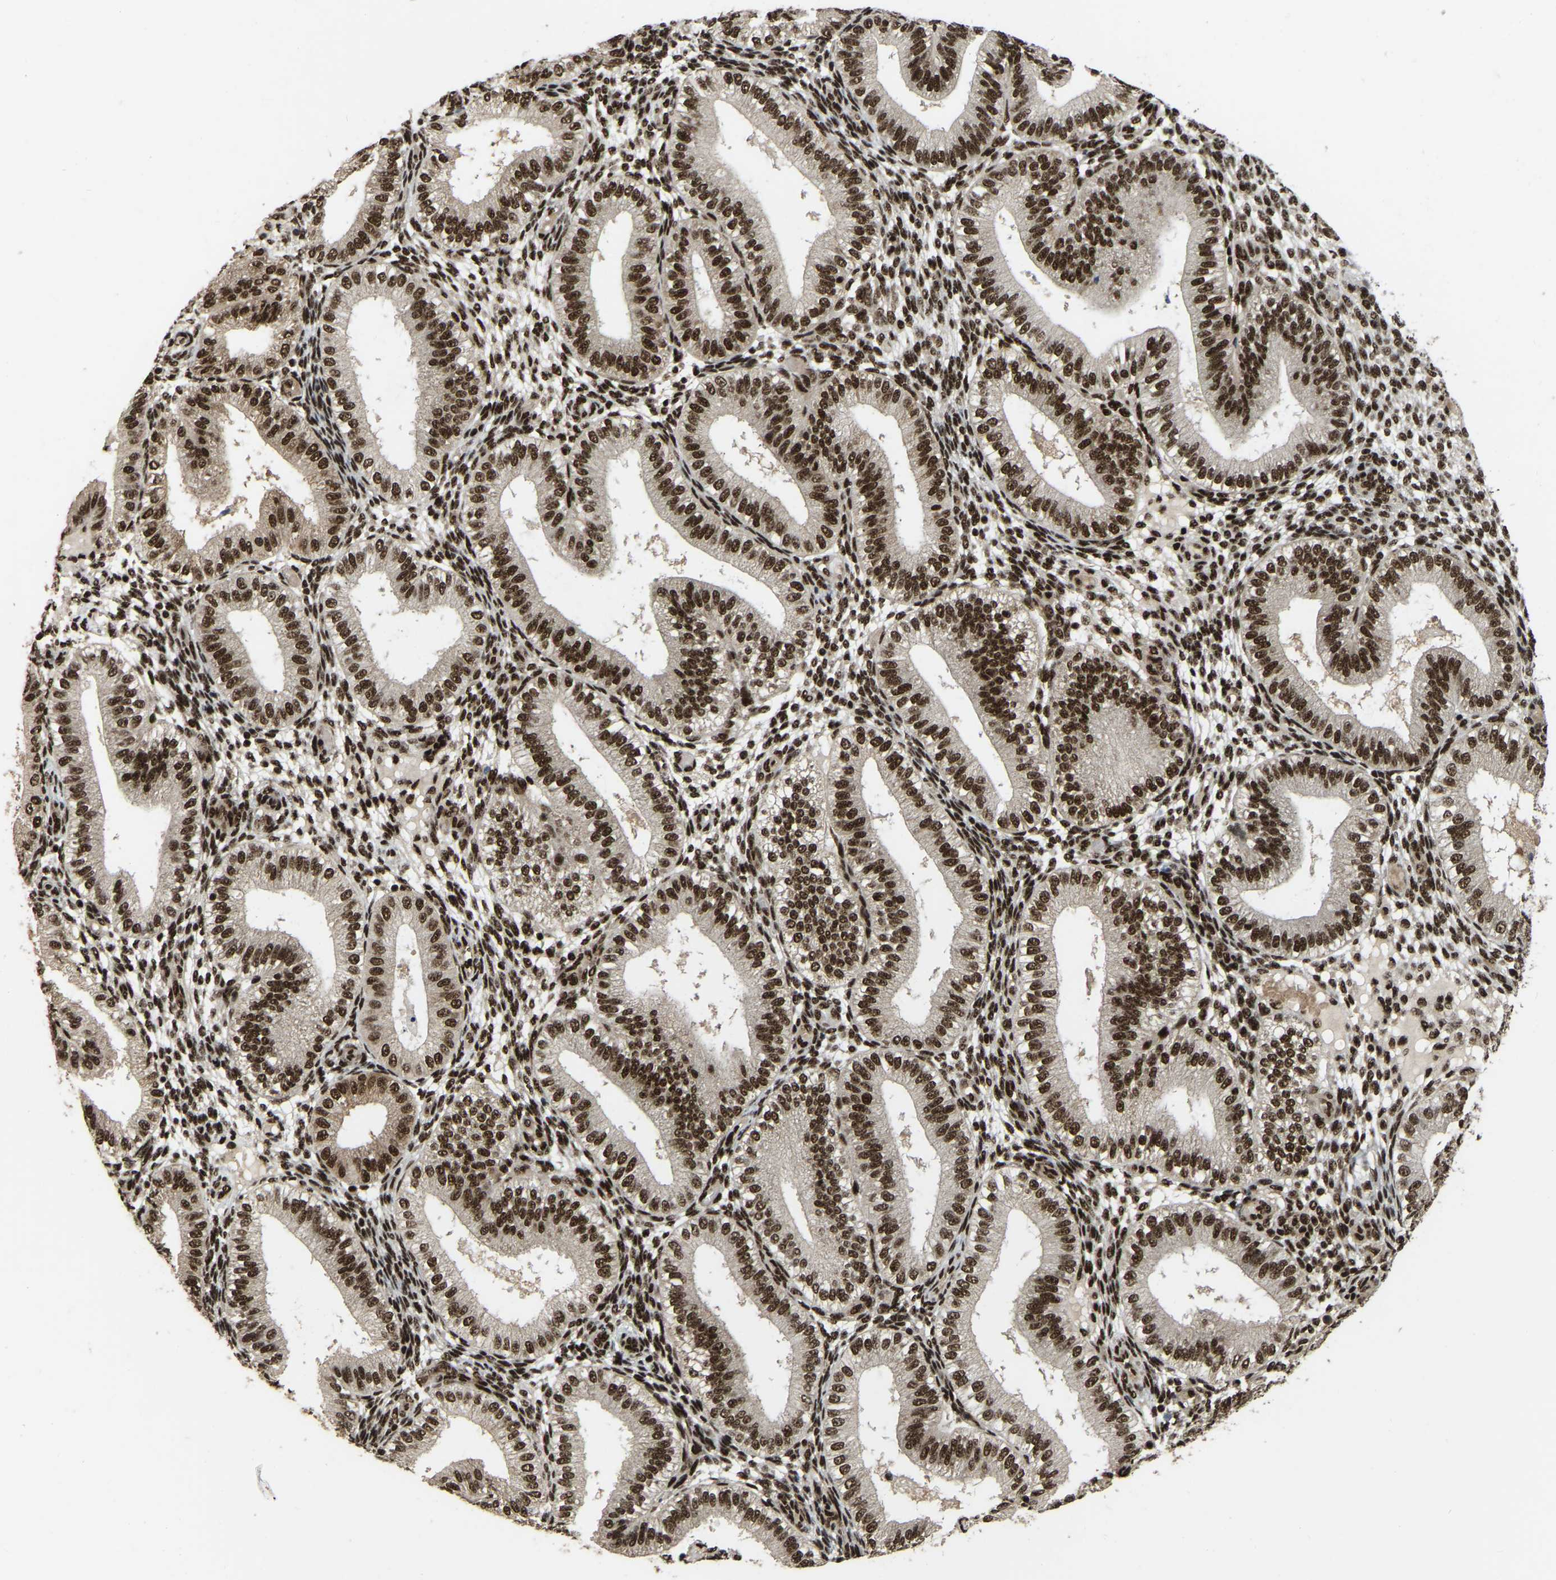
{"staining": {"intensity": "strong", "quantity": "25%-75%", "location": "nuclear"}, "tissue": "endometrium", "cell_type": "Cells in endometrial stroma", "image_type": "normal", "snomed": [{"axis": "morphology", "description": "Normal tissue, NOS"}, {"axis": "topography", "description": "Endometrium"}], "caption": "A brown stain labels strong nuclear positivity of a protein in cells in endometrial stroma of normal human endometrium. Immunohistochemistry (ihc) stains the protein of interest in brown and the nuclei are stained blue.", "gene": "TBL1XR1", "patient": {"sex": "female", "age": 39}}